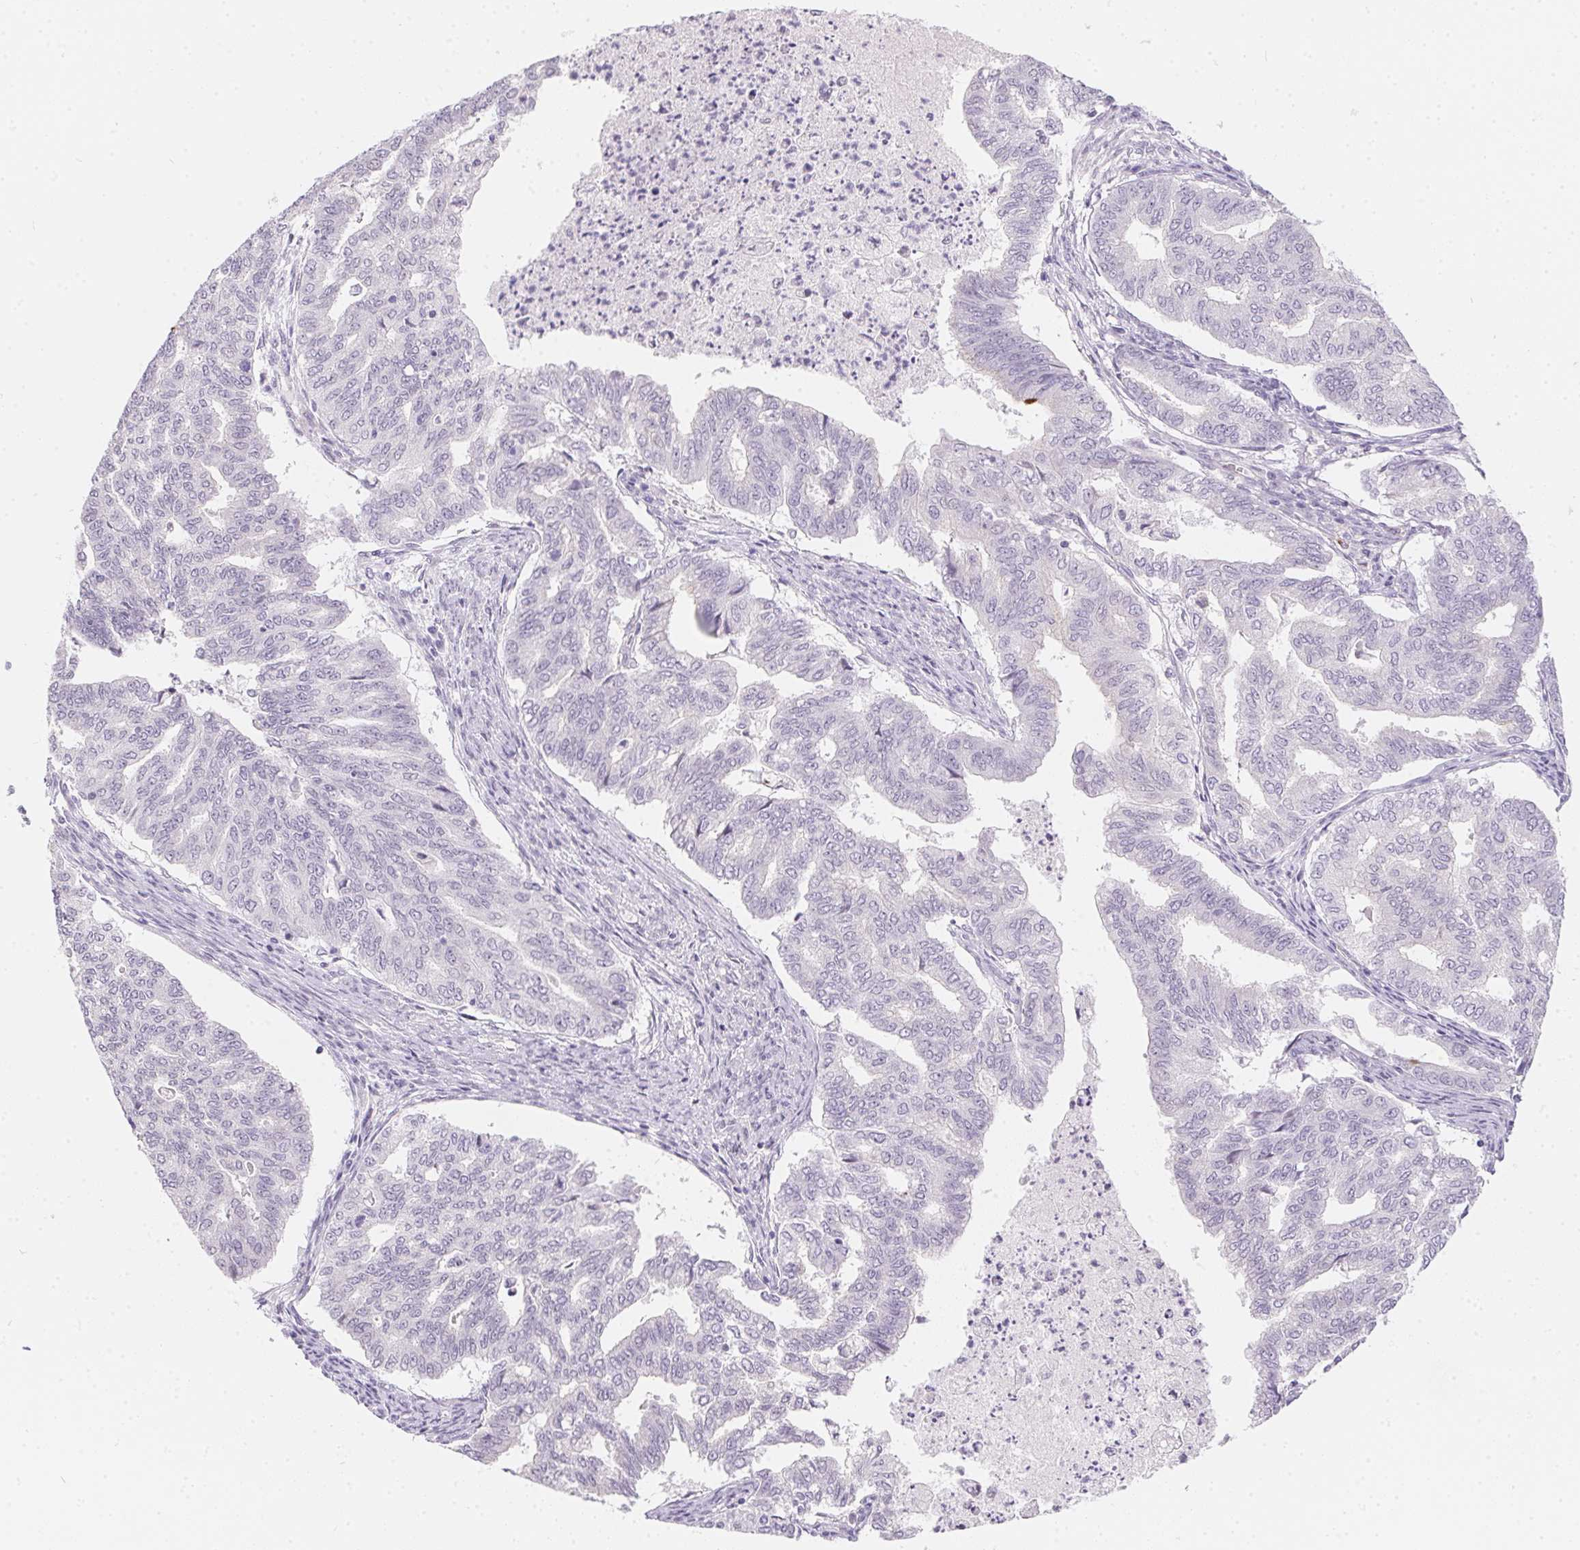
{"staining": {"intensity": "negative", "quantity": "none", "location": "none"}, "tissue": "endometrial cancer", "cell_type": "Tumor cells", "image_type": "cancer", "snomed": [{"axis": "morphology", "description": "Adenocarcinoma, NOS"}, {"axis": "topography", "description": "Endometrium"}], "caption": "Endometrial cancer was stained to show a protein in brown. There is no significant expression in tumor cells. The staining is performed using DAB brown chromogen with nuclei counter-stained in using hematoxylin.", "gene": "MORC1", "patient": {"sex": "female", "age": 79}}